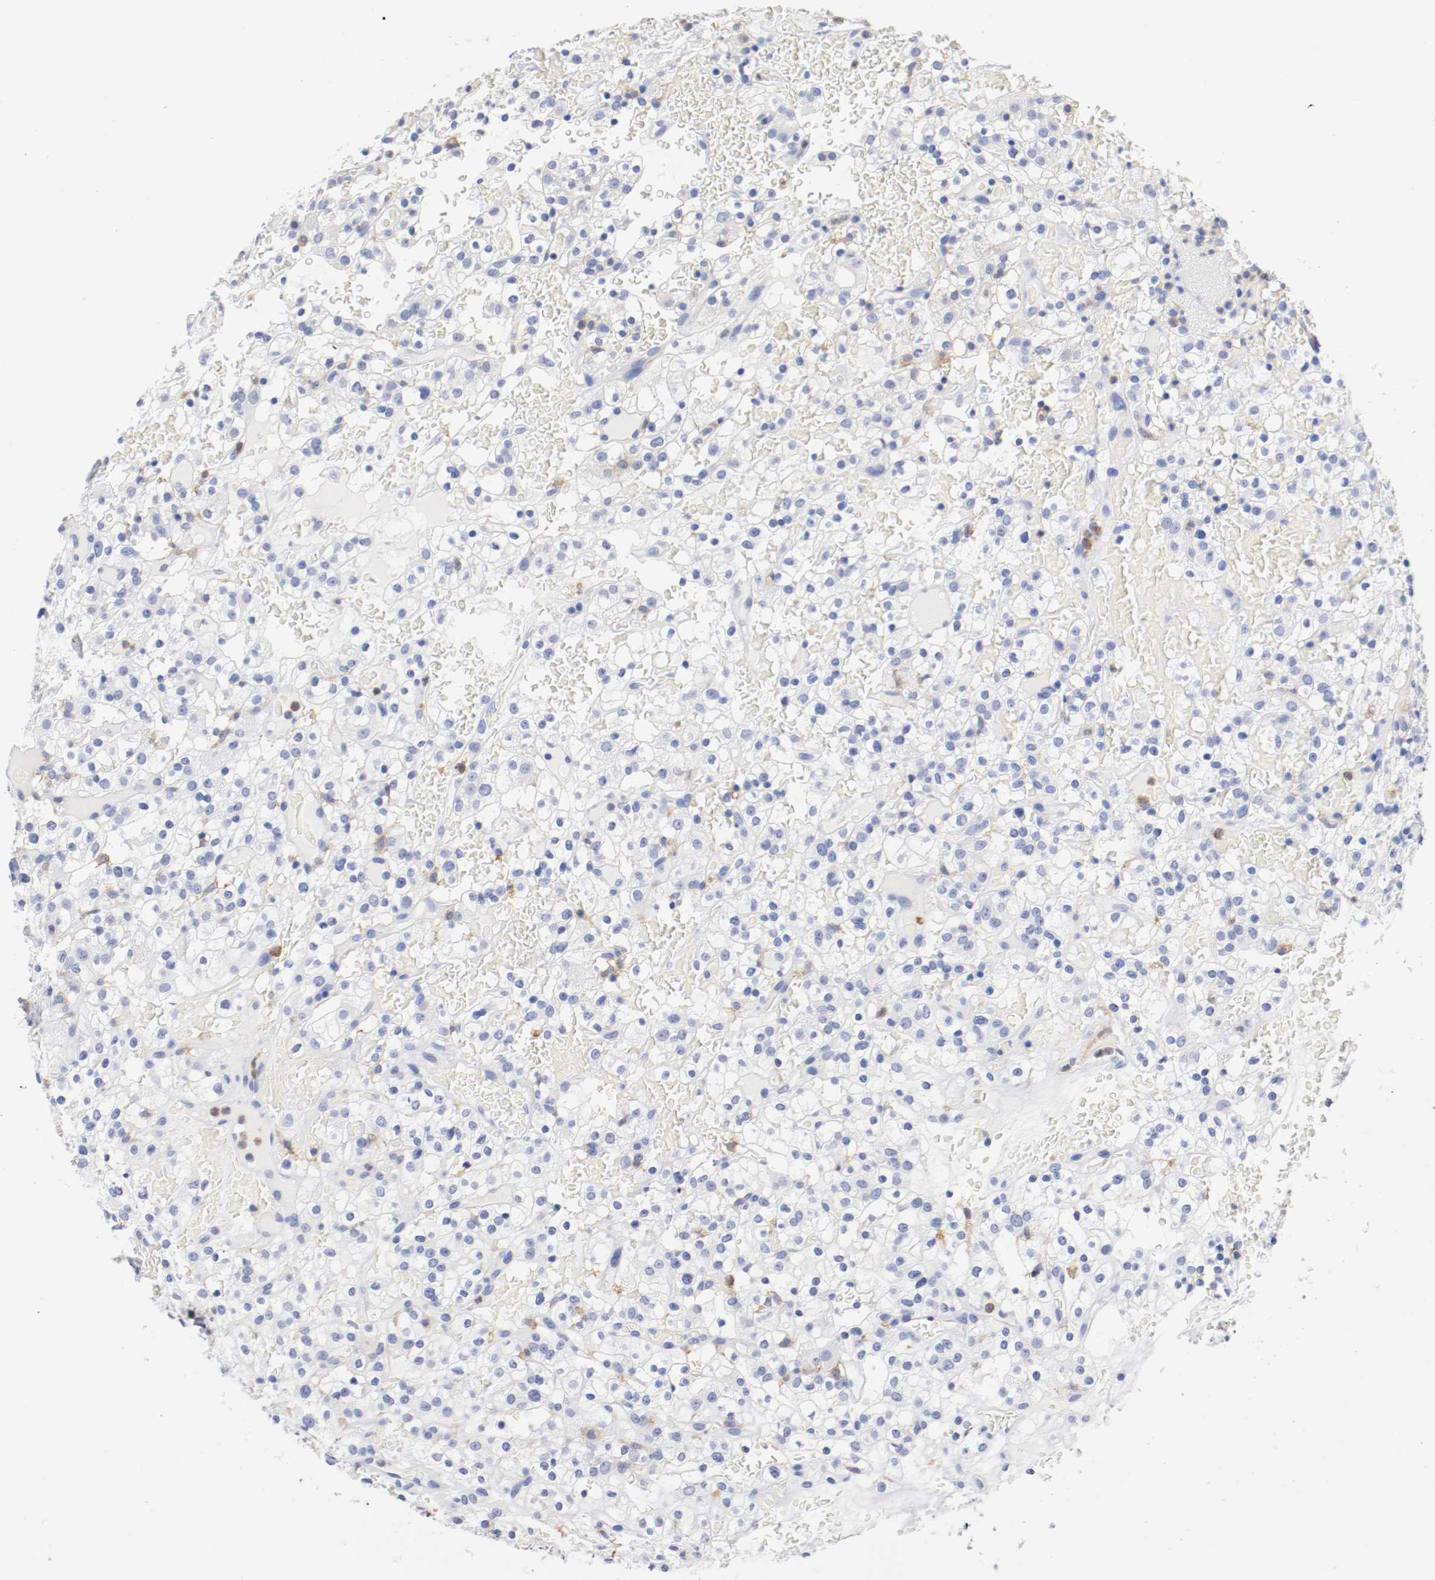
{"staining": {"intensity": "negative", "quantity": "none", "location": "none"}, "tissue": "renal cancer", "cell_type": "Tumor cells", "image_type": "cancer", "snomed": [{"axis": "morphology", "description": "Normal tissue, NOS"}, {"axis": "morphology", "description": "Adenocarcinoma, NOS"}, {"axis": "topography", "description": "Kidney"}], "caption": "DAB (3,3'-diaminobenzidine) immunohistochemical staining of human renal cancer demonstrates no significant expression in tumor cells.", "gene": "ITGAX", "patient": {"sex": "female", "age": 72}}